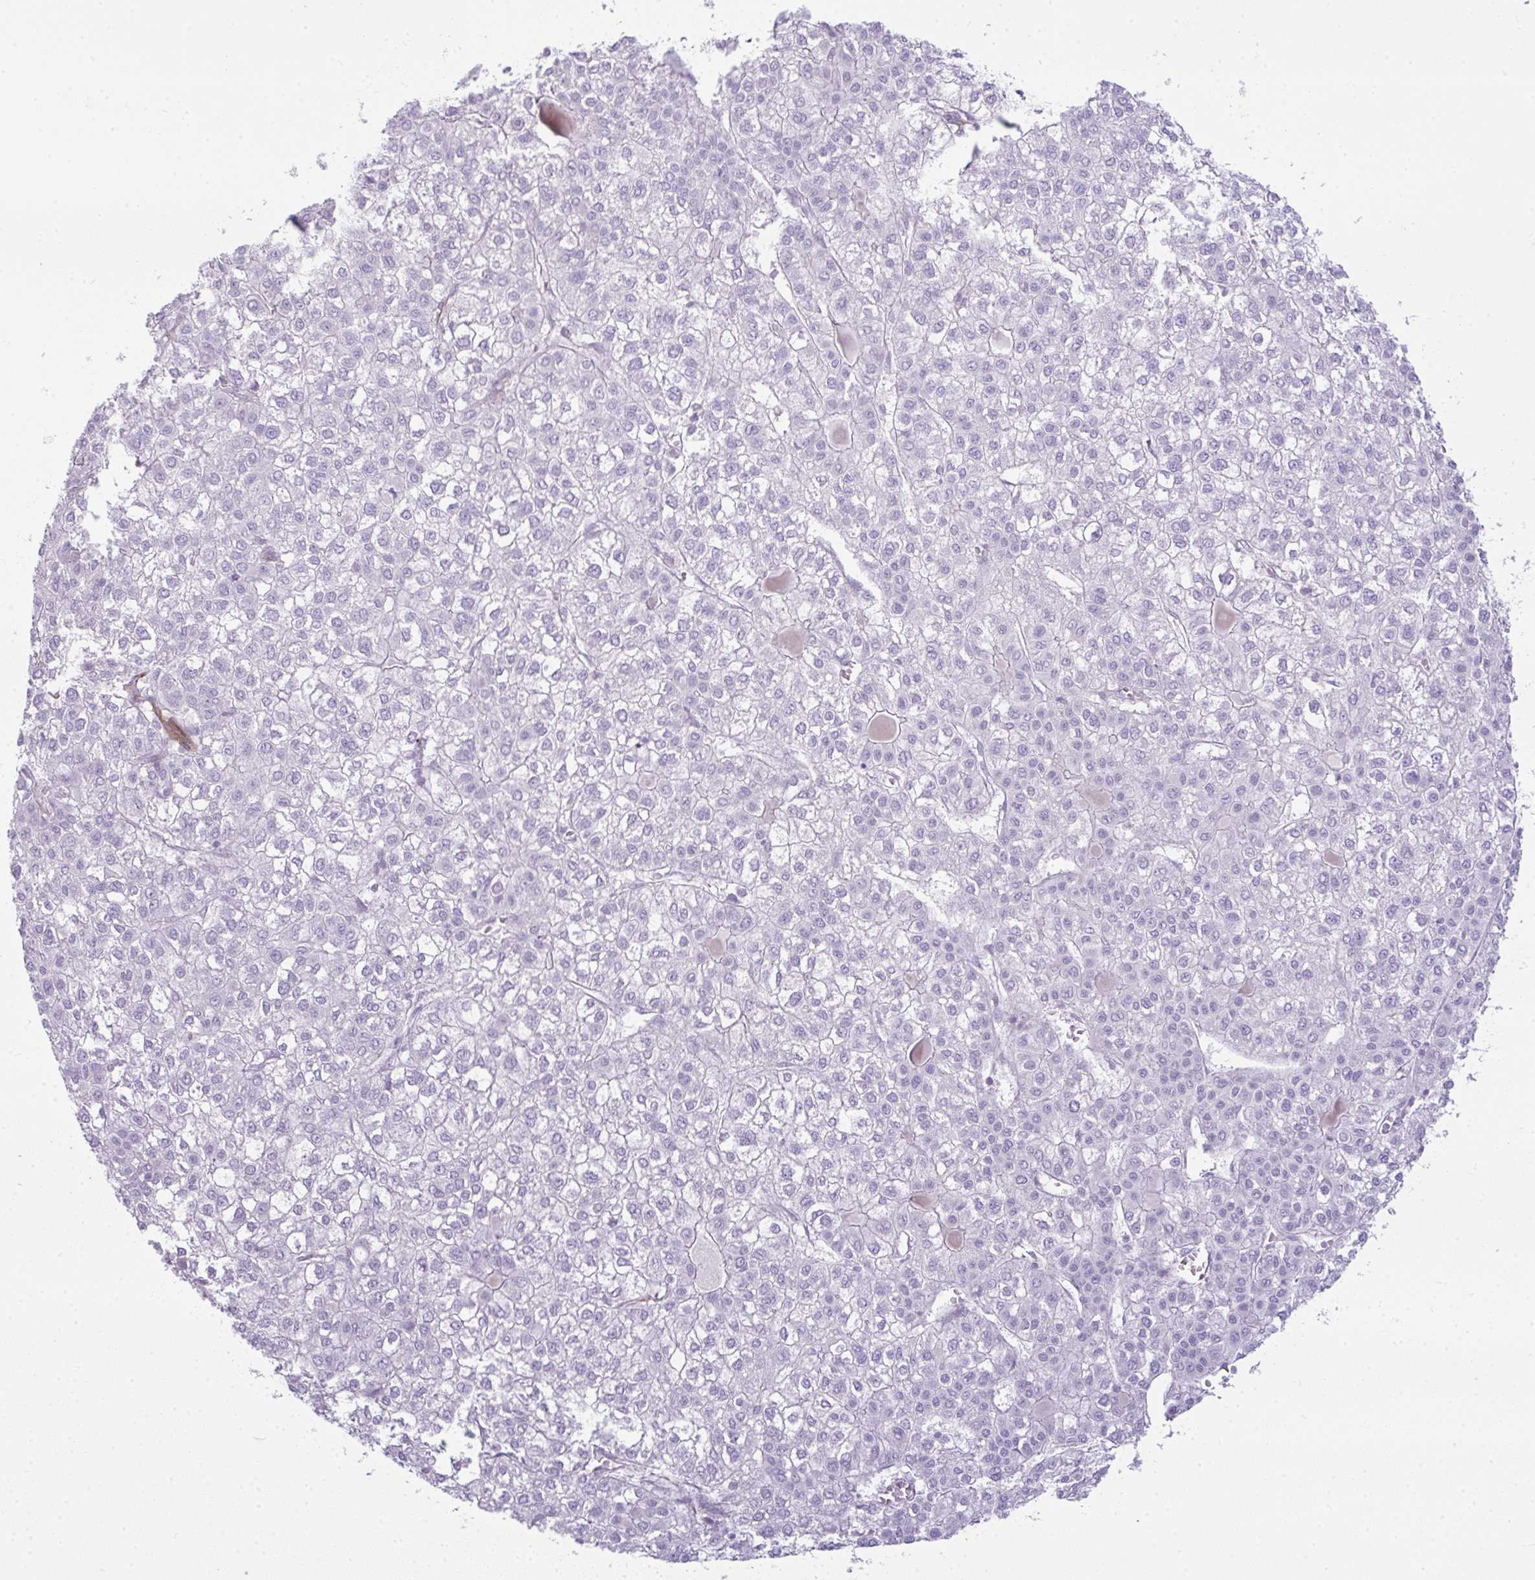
{"staining": {"intensity": "negative", "quantity": "none", "location": "none"}, "tissue": "liver cancer", "cell_type": "Tumor cells", "image_type": "cancer", "snomed": [{"axis": "morphology", "description": "Carcinoma, Hepatocellular, NOS"}, {"axis": "topography", "description": "Liver"}], "caption": "Human hepatocellular carcinoma (liver) stained for a protein using immunohistochemistry exhibits no staining in tumor cells.", "gene": "CDRT15", "patient": {"sex": "female", "age": 43}}